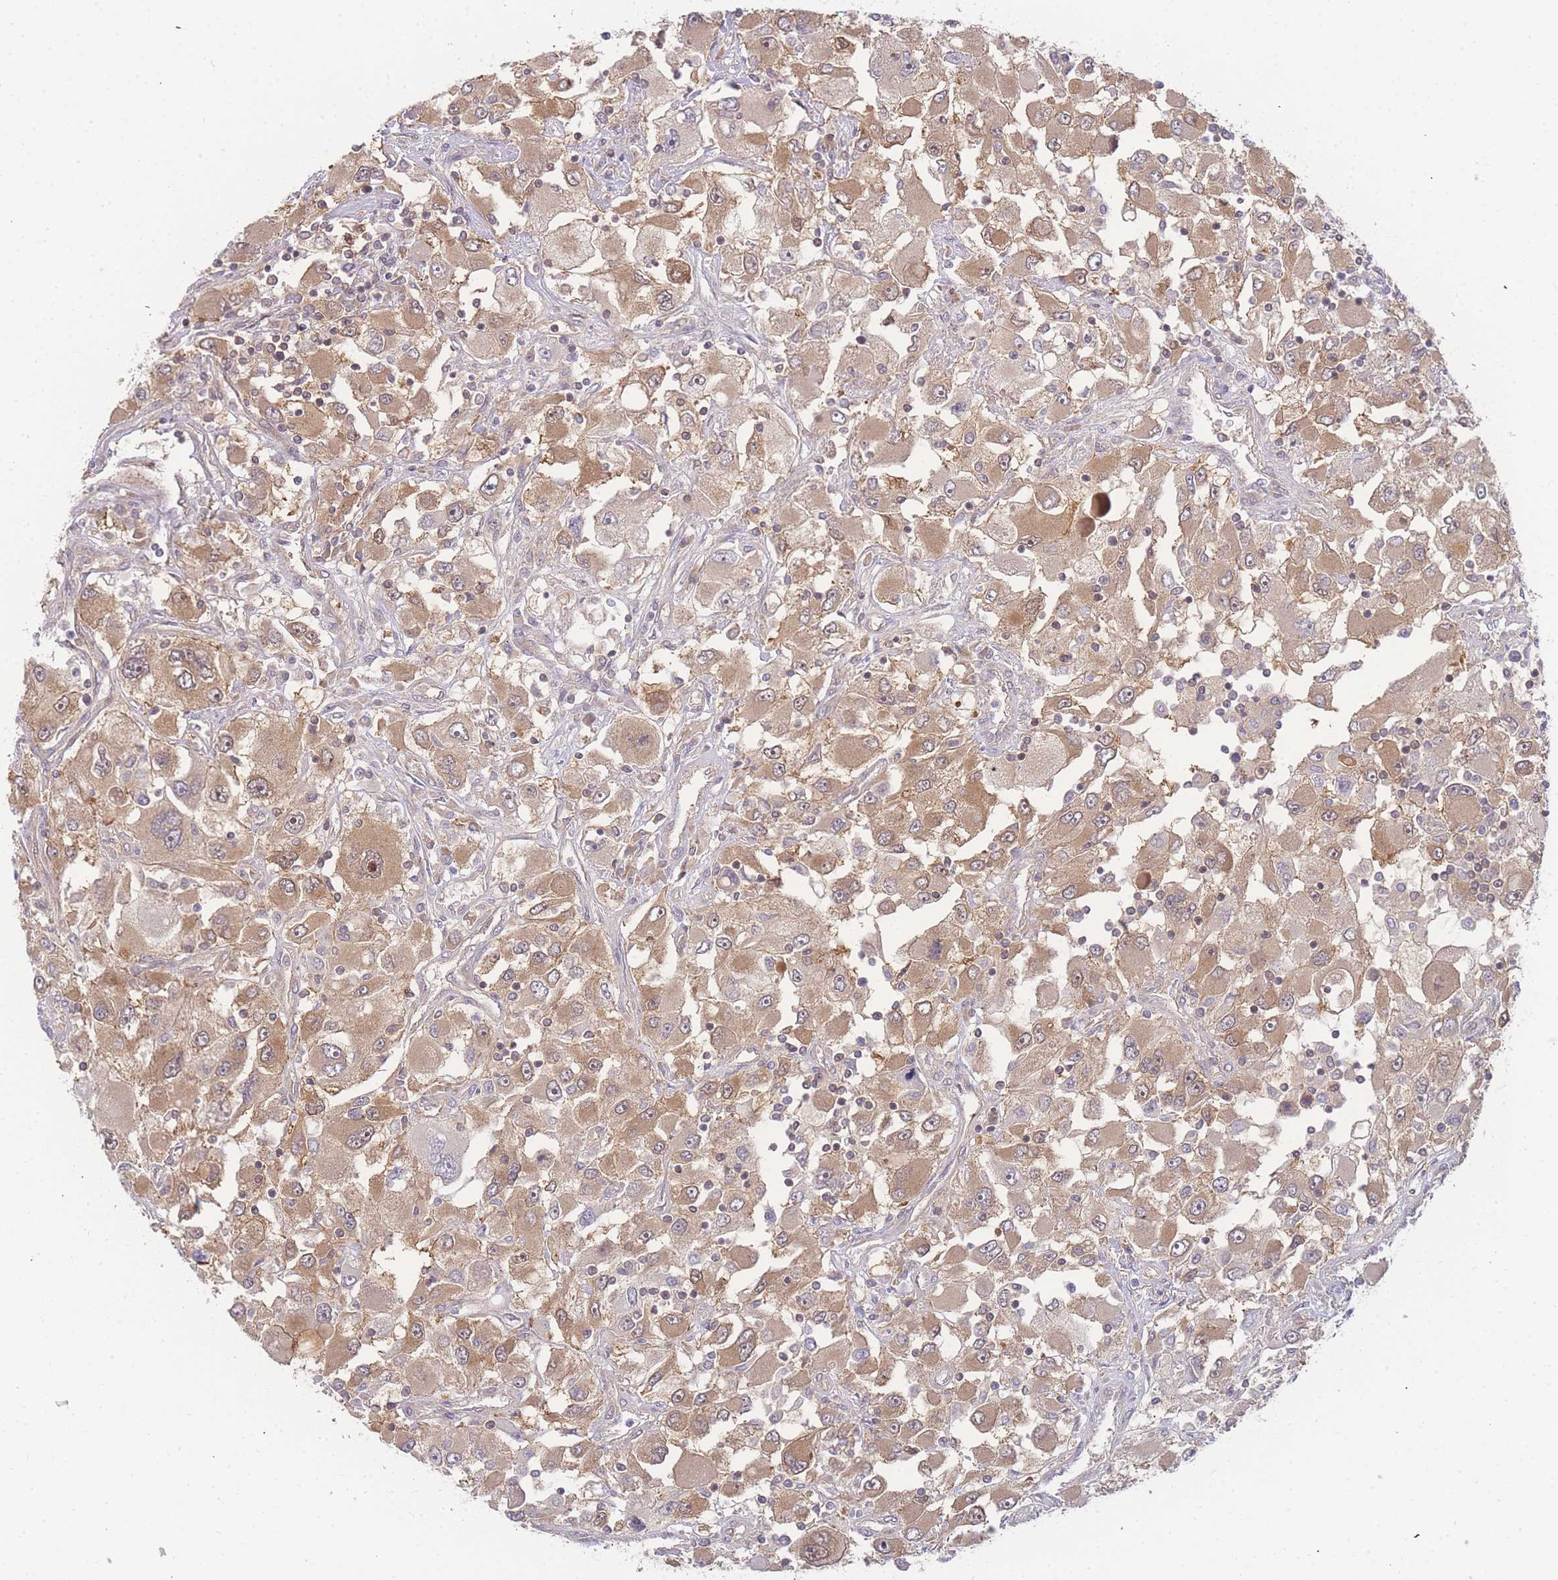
{"staining": {"intensity": "moderate", "quantity": ">75%", "location": "cytoplasmic/membranous"}, "tissue": "renal cancer", "cell_type": "Tumor cells", "image_type": "cancer", "snomed": [{"axis": "morphology", "description": "Adenocarcinoma, NOS"}, {"axis": "topography", "description": "Kidney"}], "caption": "A brown stain shows moderate cytoplasmic/membranous expression of a protein in human renal cancer (adenocarcinoma) tumor cells.", "gene": "KIAA1191", "patient": {"sex": "female", "age": 52}}